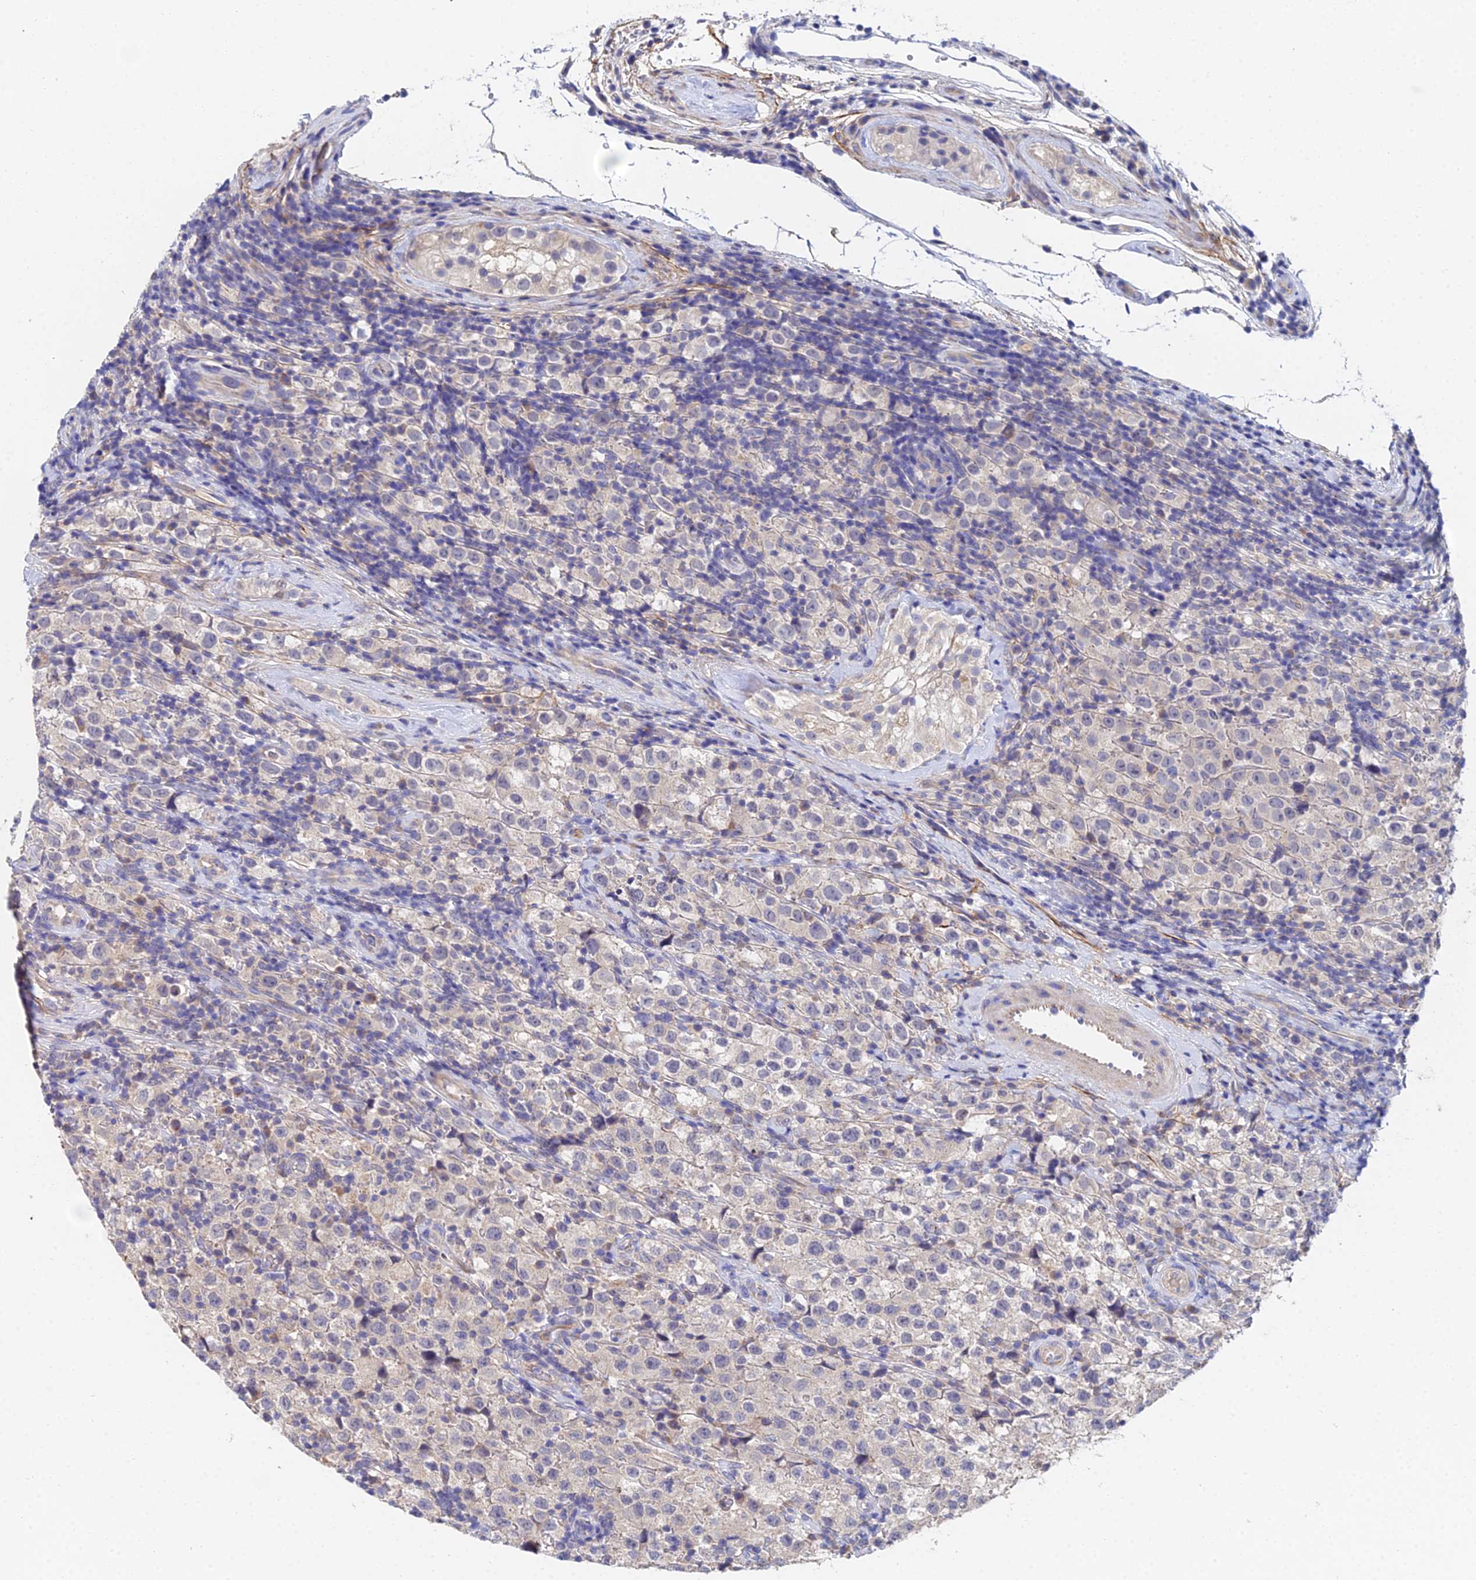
{"staining": {"intensity": "negative", "quantity": "none", "location": "none"}, "tissue": "testis cancer", "cell_type": "Tumor cells", "image_type": "cancer", "snomed": [{"axis": "morphology", "description": "Seminoma, NOS"}, {"axis": "morphology", "description": "Carcinoma, Embryonal, NOS"}, {"axis": "topography", "description": "Testis"}], "caption": "This is an immunohistochemistry image of testis cancer (seminoma). There is no staining in tumor cells.", "gene": "UBE2L3", "patient": {"sex": "male", "age": 41}}